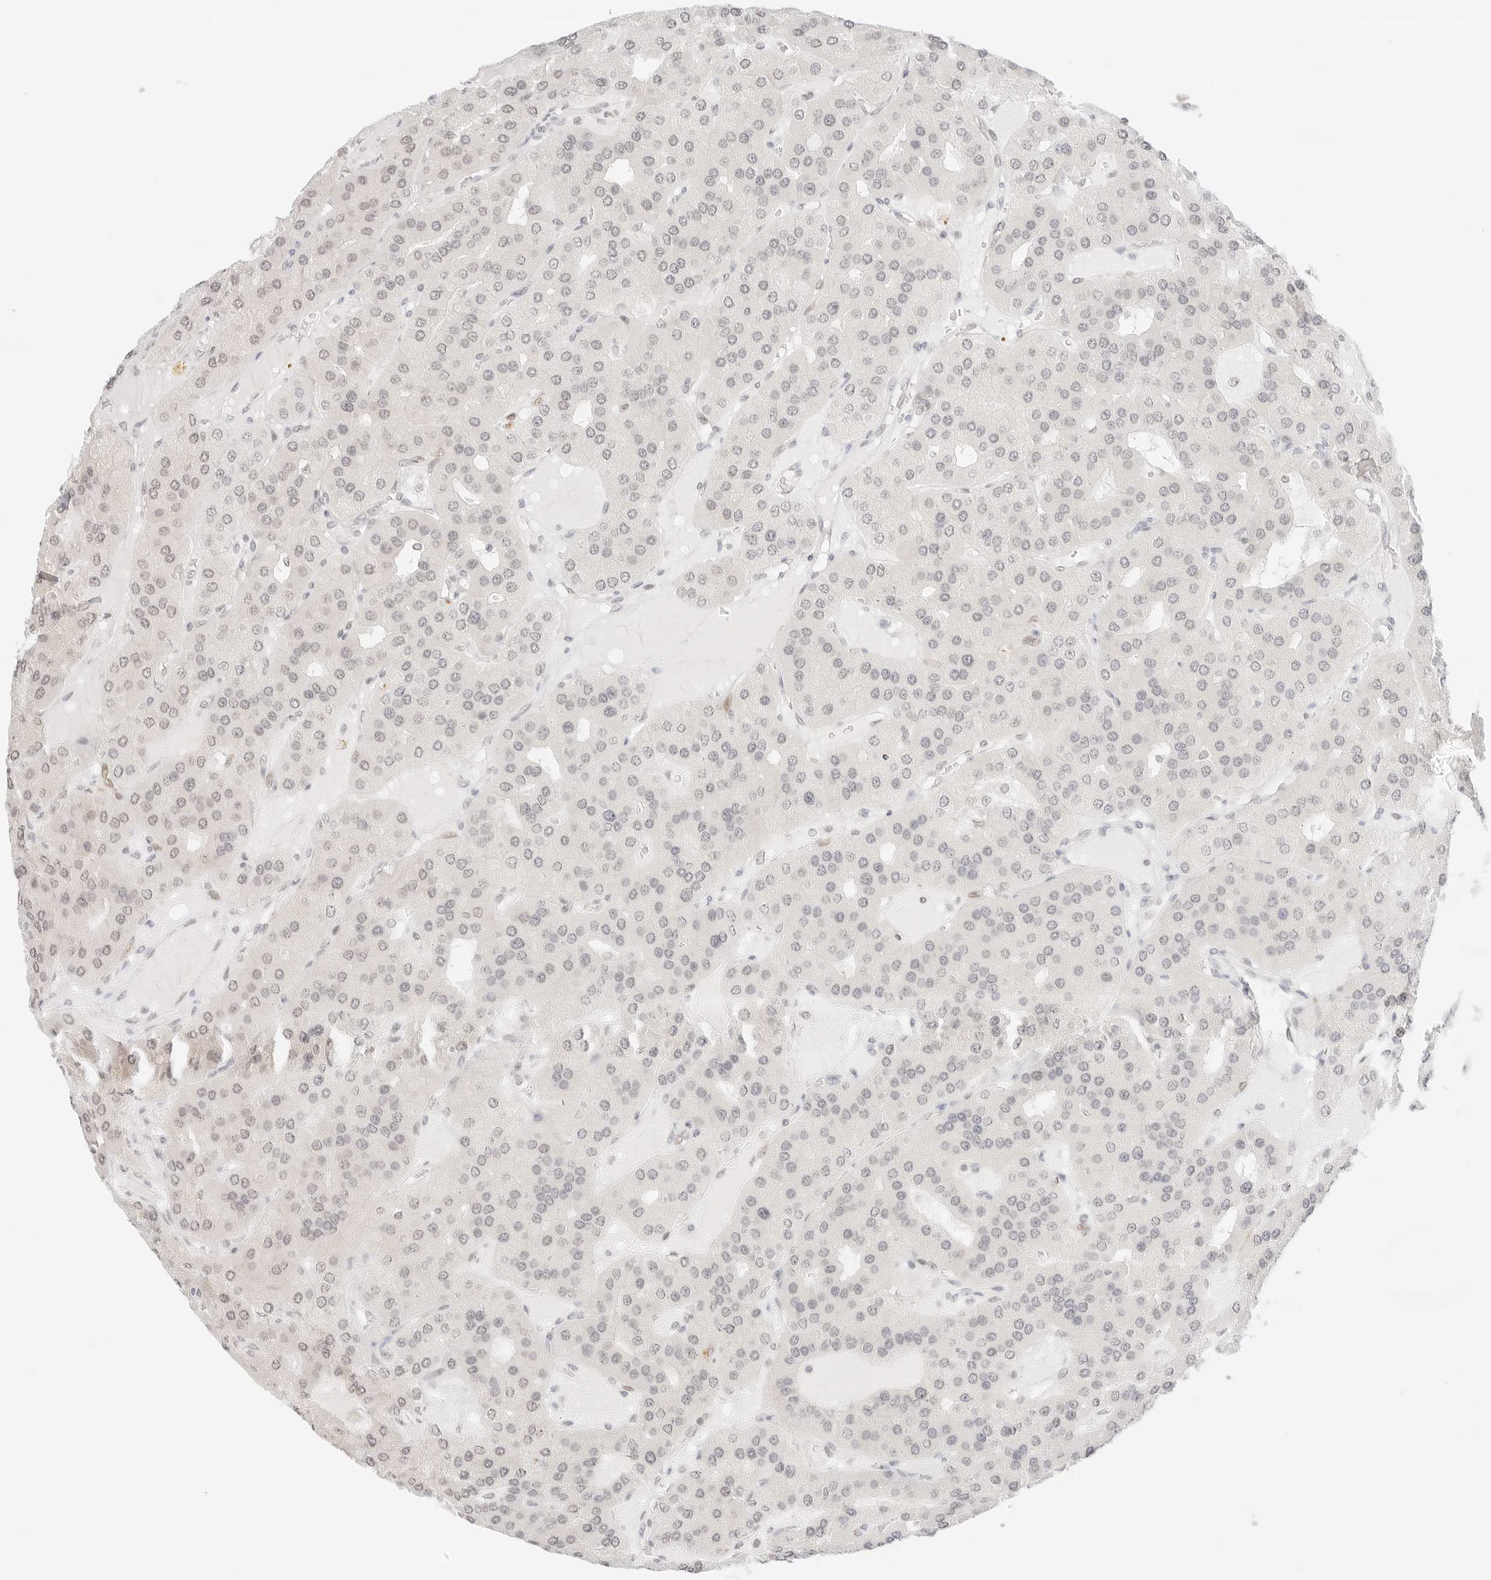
{"staining": {"intensity": "negative", "quantity": "none", "location": "none"}, "tissue": "parathyroid gland", "cell_type": "Glandular cells", "image_type": "normal", "snomed": [{"axis": "morphology", "description": "Normal tissue, NOS"}, {"axis": "morphology", "description": "Adenoma, NOS"}, {"axis": "topography", "description": "Parathyroid gland"}], "caption": "The IHC image has no significant positivity in glandular cells of parathyroid gland.", "gene": "GNAS", "patient": {"sex": "female", "age": 86}}